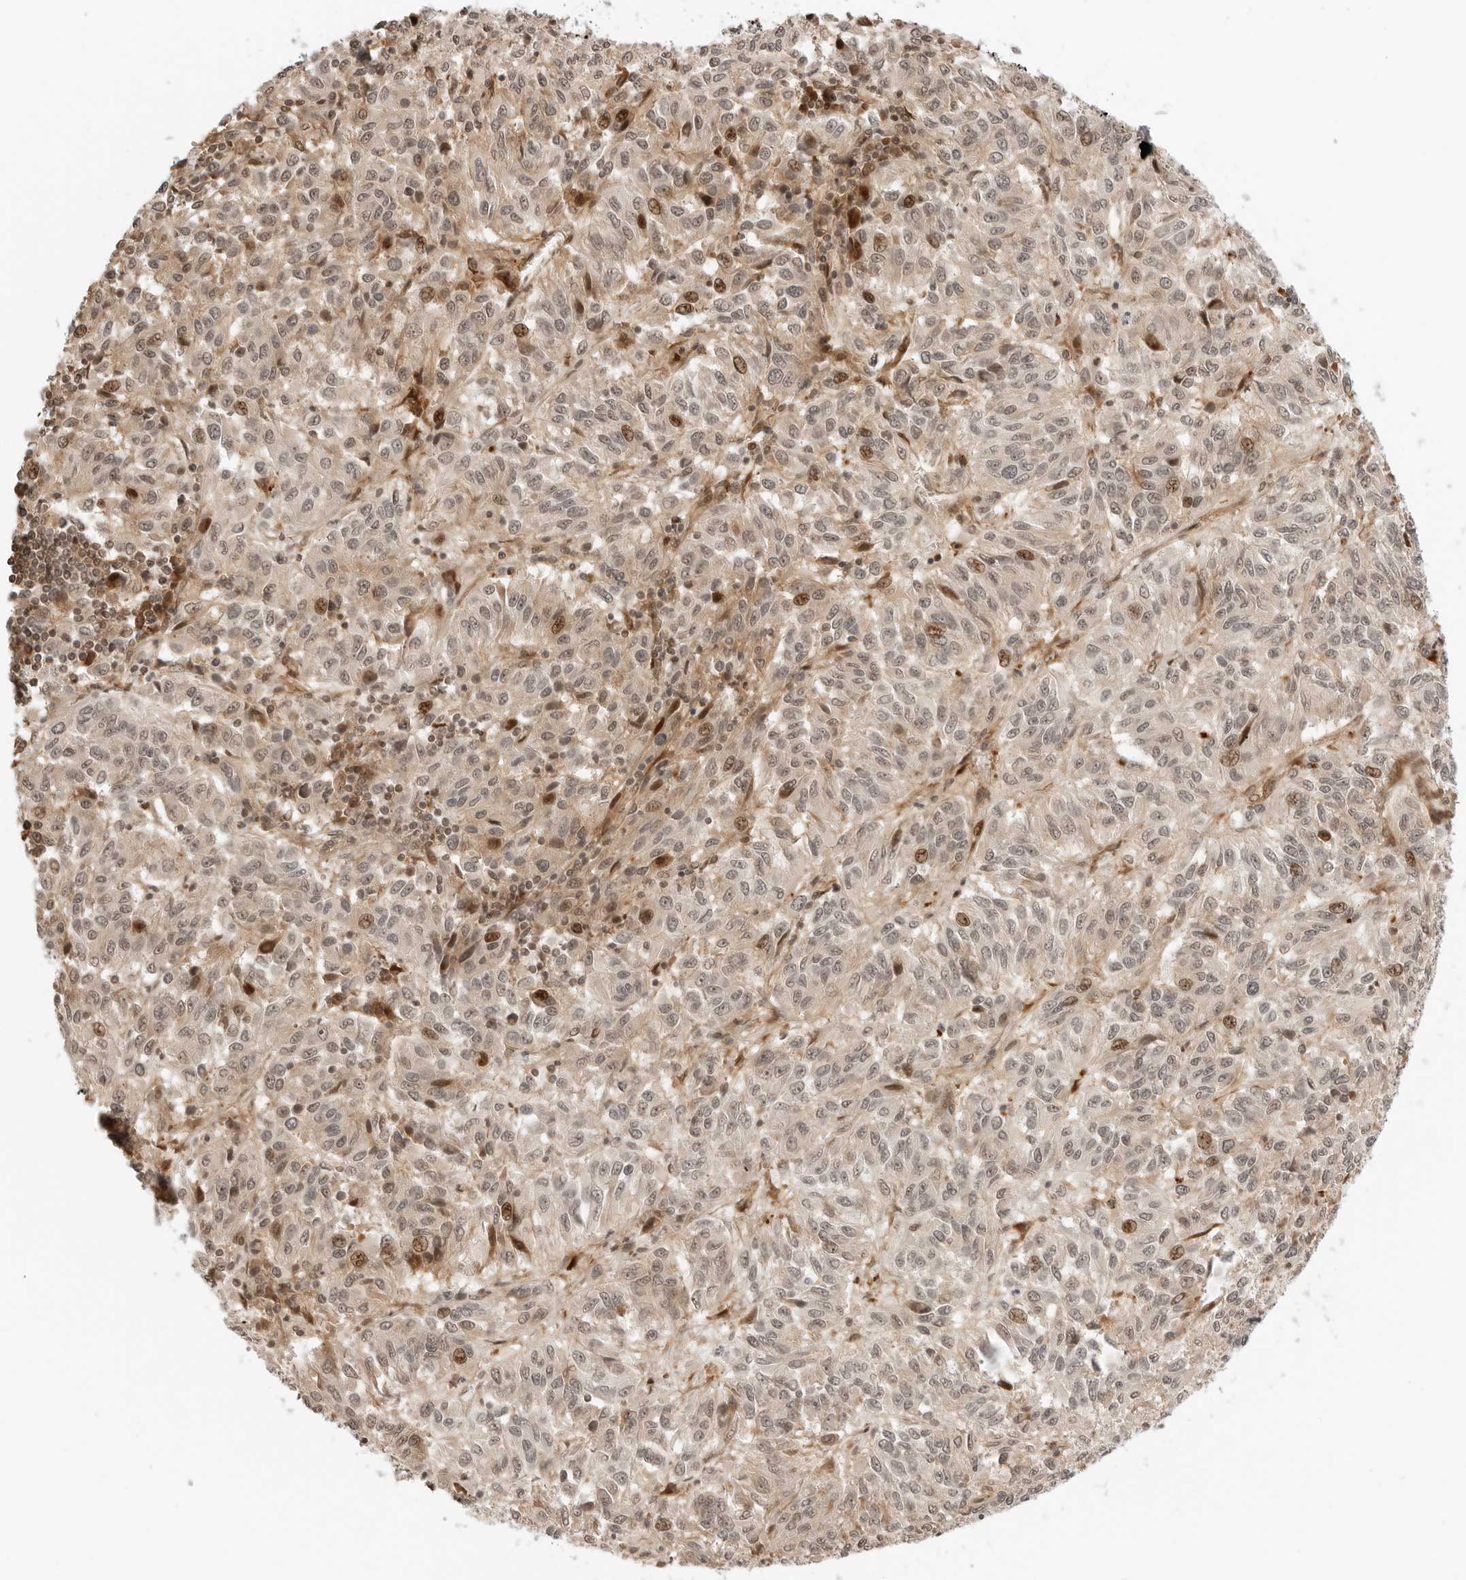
{"staining": {"intensity": "moderate", "quantity": "<25%", "location": "nuclear"}, "tissue": "melanoma", "cell_type": "Tumor cells", "image_type": "cancer", "snomed": [{"axis": "morphology", "description": "Malignant melanoma, Metastatic site"}, {"axis": "topography", "description": "Lung"}], "caption": "Moderate nuclear positivity is present in about <25% of tumor cells in melanoma.", "gene": "GEM", "patient": {"sex": "male", "age": 64}}